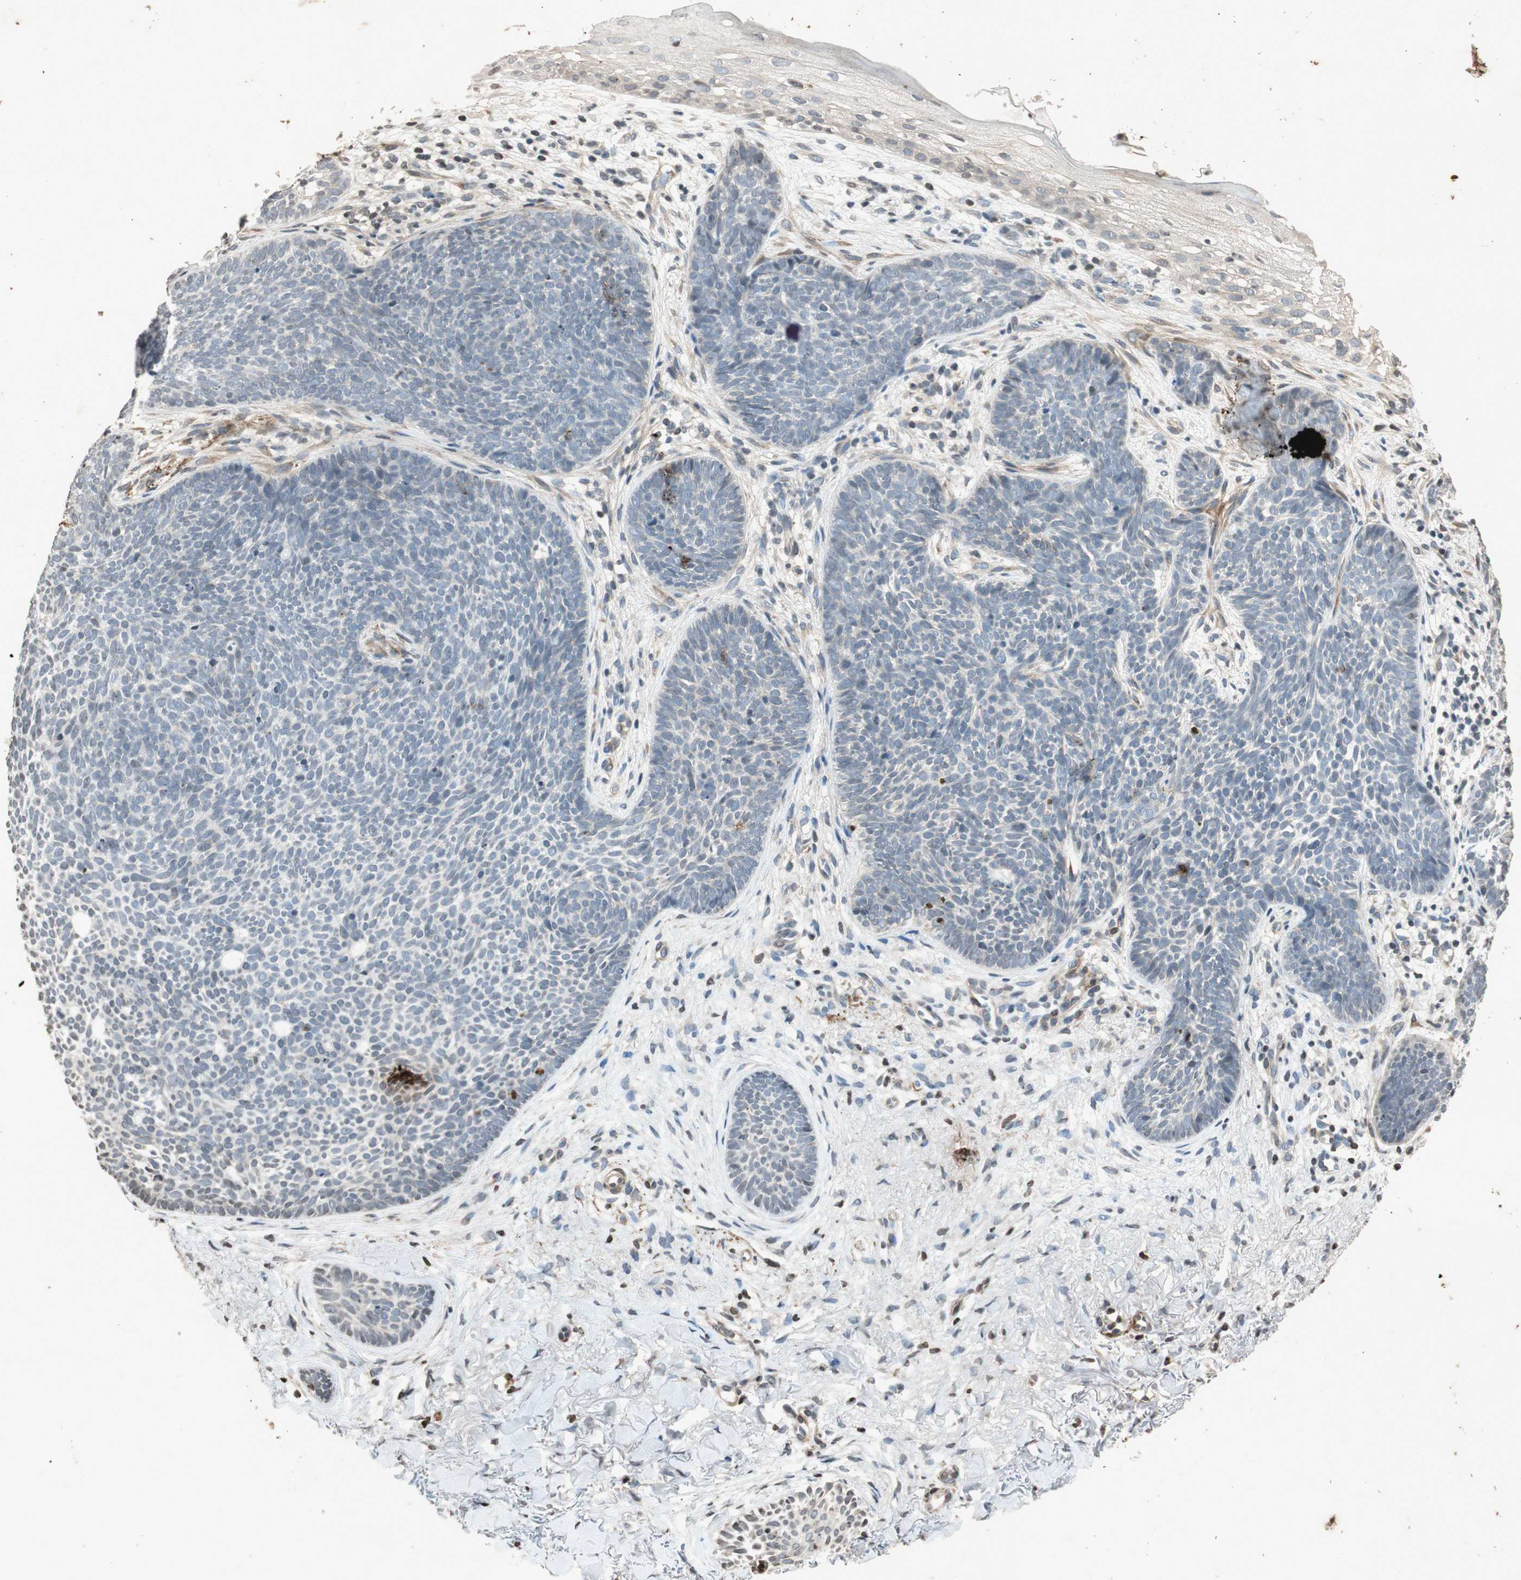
{"staining": {"intensity": "negative", "quantity": "none", "location": "none"}, "tissue": "skin cancer", "cell_type": "Tumor cells", "image_type": "cancer", "snomed": [{"axis": "morphology", "description": "Basal cell carcinoma"}, {"axis": "topography", "description": "Skin"}], "caption": "A high-resolution micrograph shows immunohistochemistry staining of skin cancer (basal cell carcinoma), which displays no significant expression in tumor cells.", "gene": "PRKG1", "patient": {"sex": "female", "age": 70}}